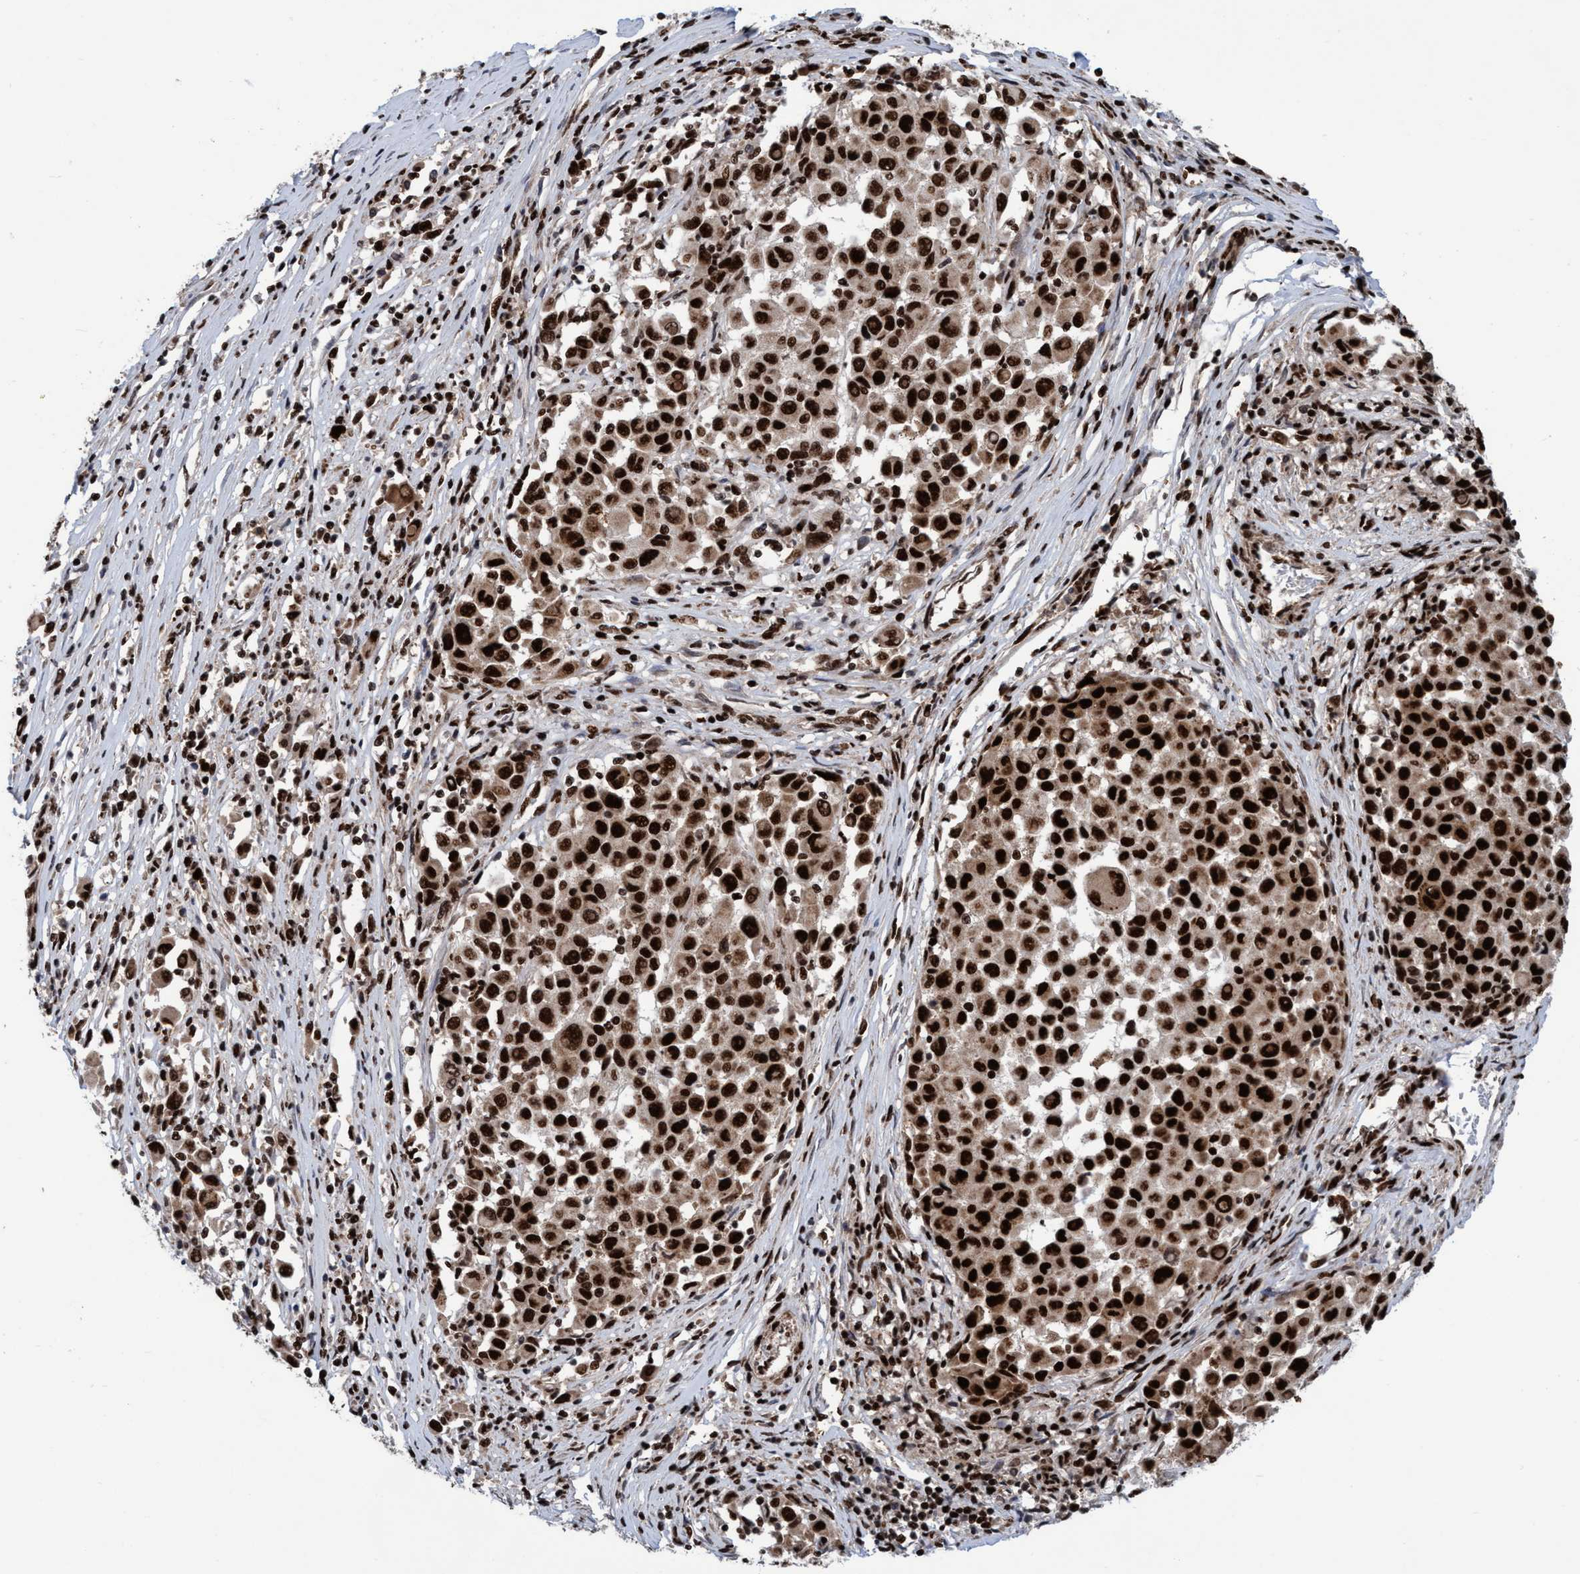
{"staining": {"intensity": "strong", "quantity": ">75%", "location": "nuclear"}, "tissue": "melanoma", "cell_type": "Tumor cells", "image_type": "cancer", "snomed": [{"axis": "morphology", "description": "Malignant melanoma, Metastatic site"}, {"axis": "topography", "description": "Lymph node"}], "caption": "Malignant melanoma (metastatic site) stained with a protein marker exhibits strong staining in tumor cells.", "gene": "TOPBP1", "patient": {"sex": "male", "age": 61}}